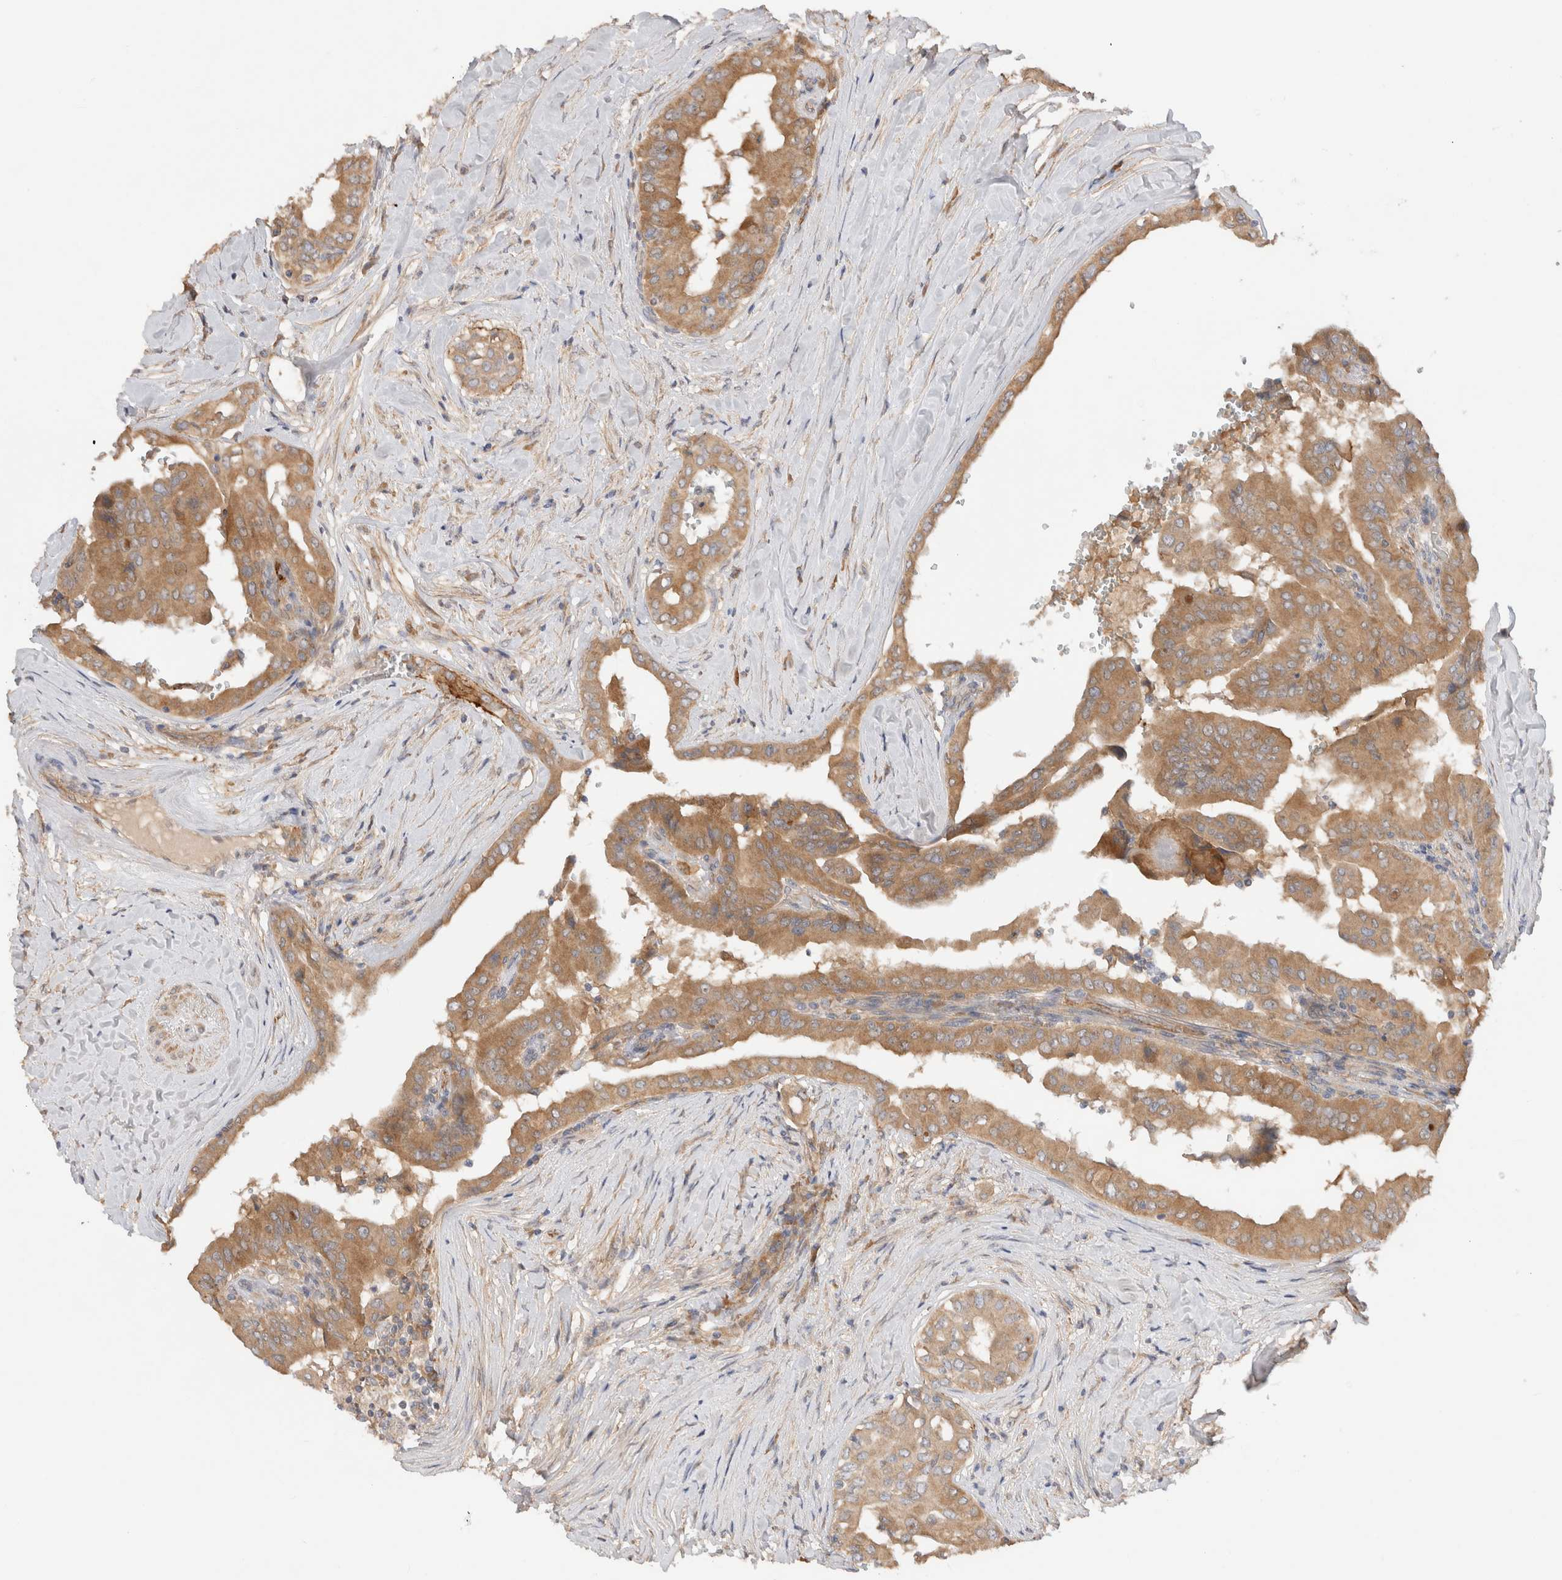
{"staining": {"intensity": "moderate", "quantity": ">75%", "location": "cytoplasmic/membranous"}, "tissue": "thyroid cancer", "cell_type": "Tumor cells", "image_type": "cancer", "snomed": [{"axis": "morphology", "description": "Papillary adenocarcinoma, NOS"}, {"axis": "topography", "description": "Thyroid gland"}], "caption": "Protein expression analysis of thyroid cancer displays moderate cytoplasmic/membranous expression in approximately >75% of tumor cells.", "gene": "SGK3", "patient": {"sex": "male", "age": 33}}